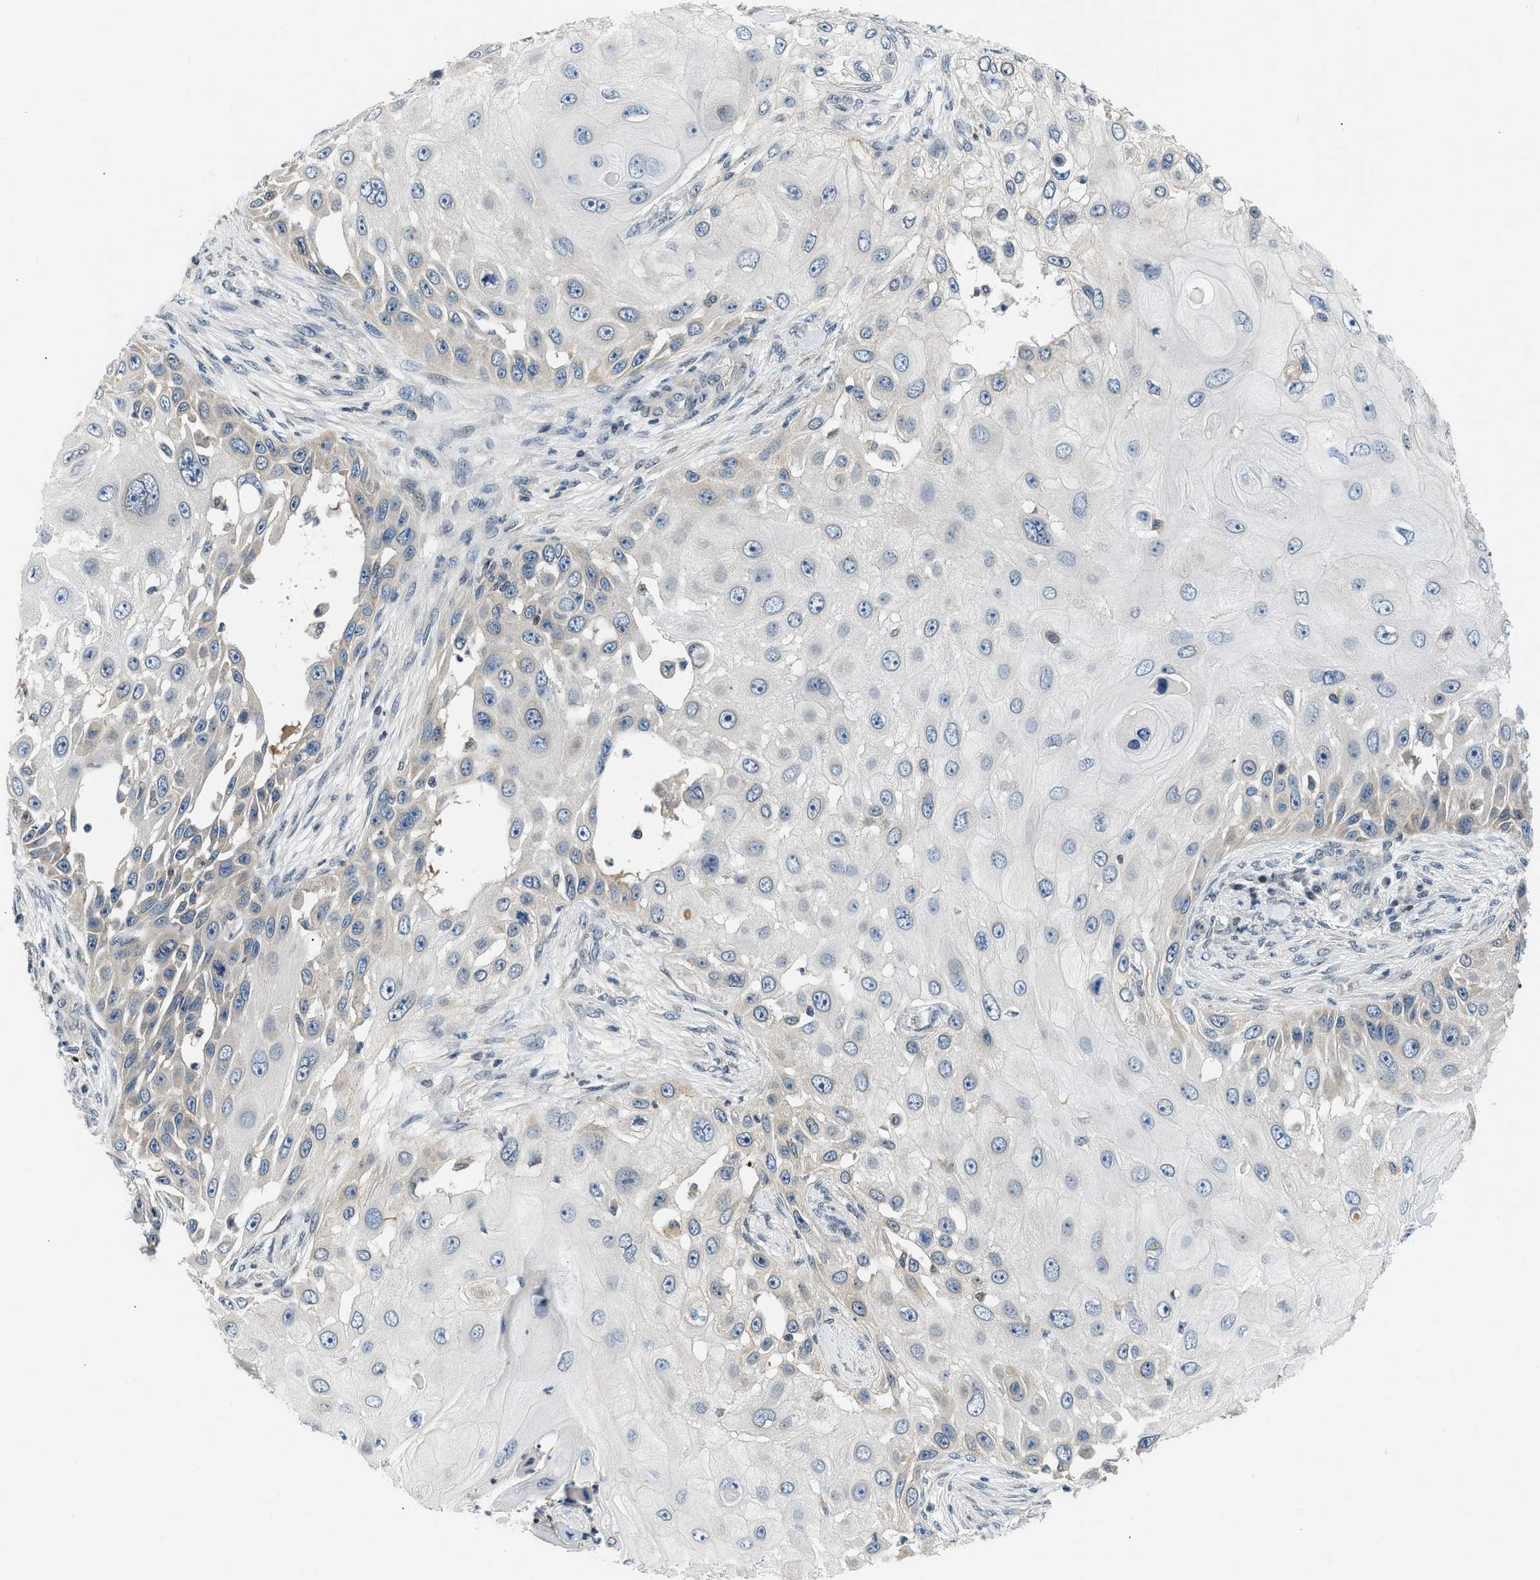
{"staining": {"intensity": "weak", "quantity": "<25%", "location": "cytoplasmic/membranous"}, "tissue": "skin cancer", "cell_type": "Tumor cells", "image_type": "cancer", "snomed": [{"axis": "morphology", "description": "Squamous cell carcinoma, NOS"}, {"axis": "topography", "description": "Skin"}], "caption": "A high-resolution photomicrograph shows immunohistochemistry (IHC) staining of skin cancer, which exhibits no significant expression in tumor cells. (Brightfield microscopy of DAB (3,3'-diaminobenzidine) immunohistochemistry (IHC) at high magnification).", "gene": "OLIG3", "patient": {"sex": "female", "age": 44}}